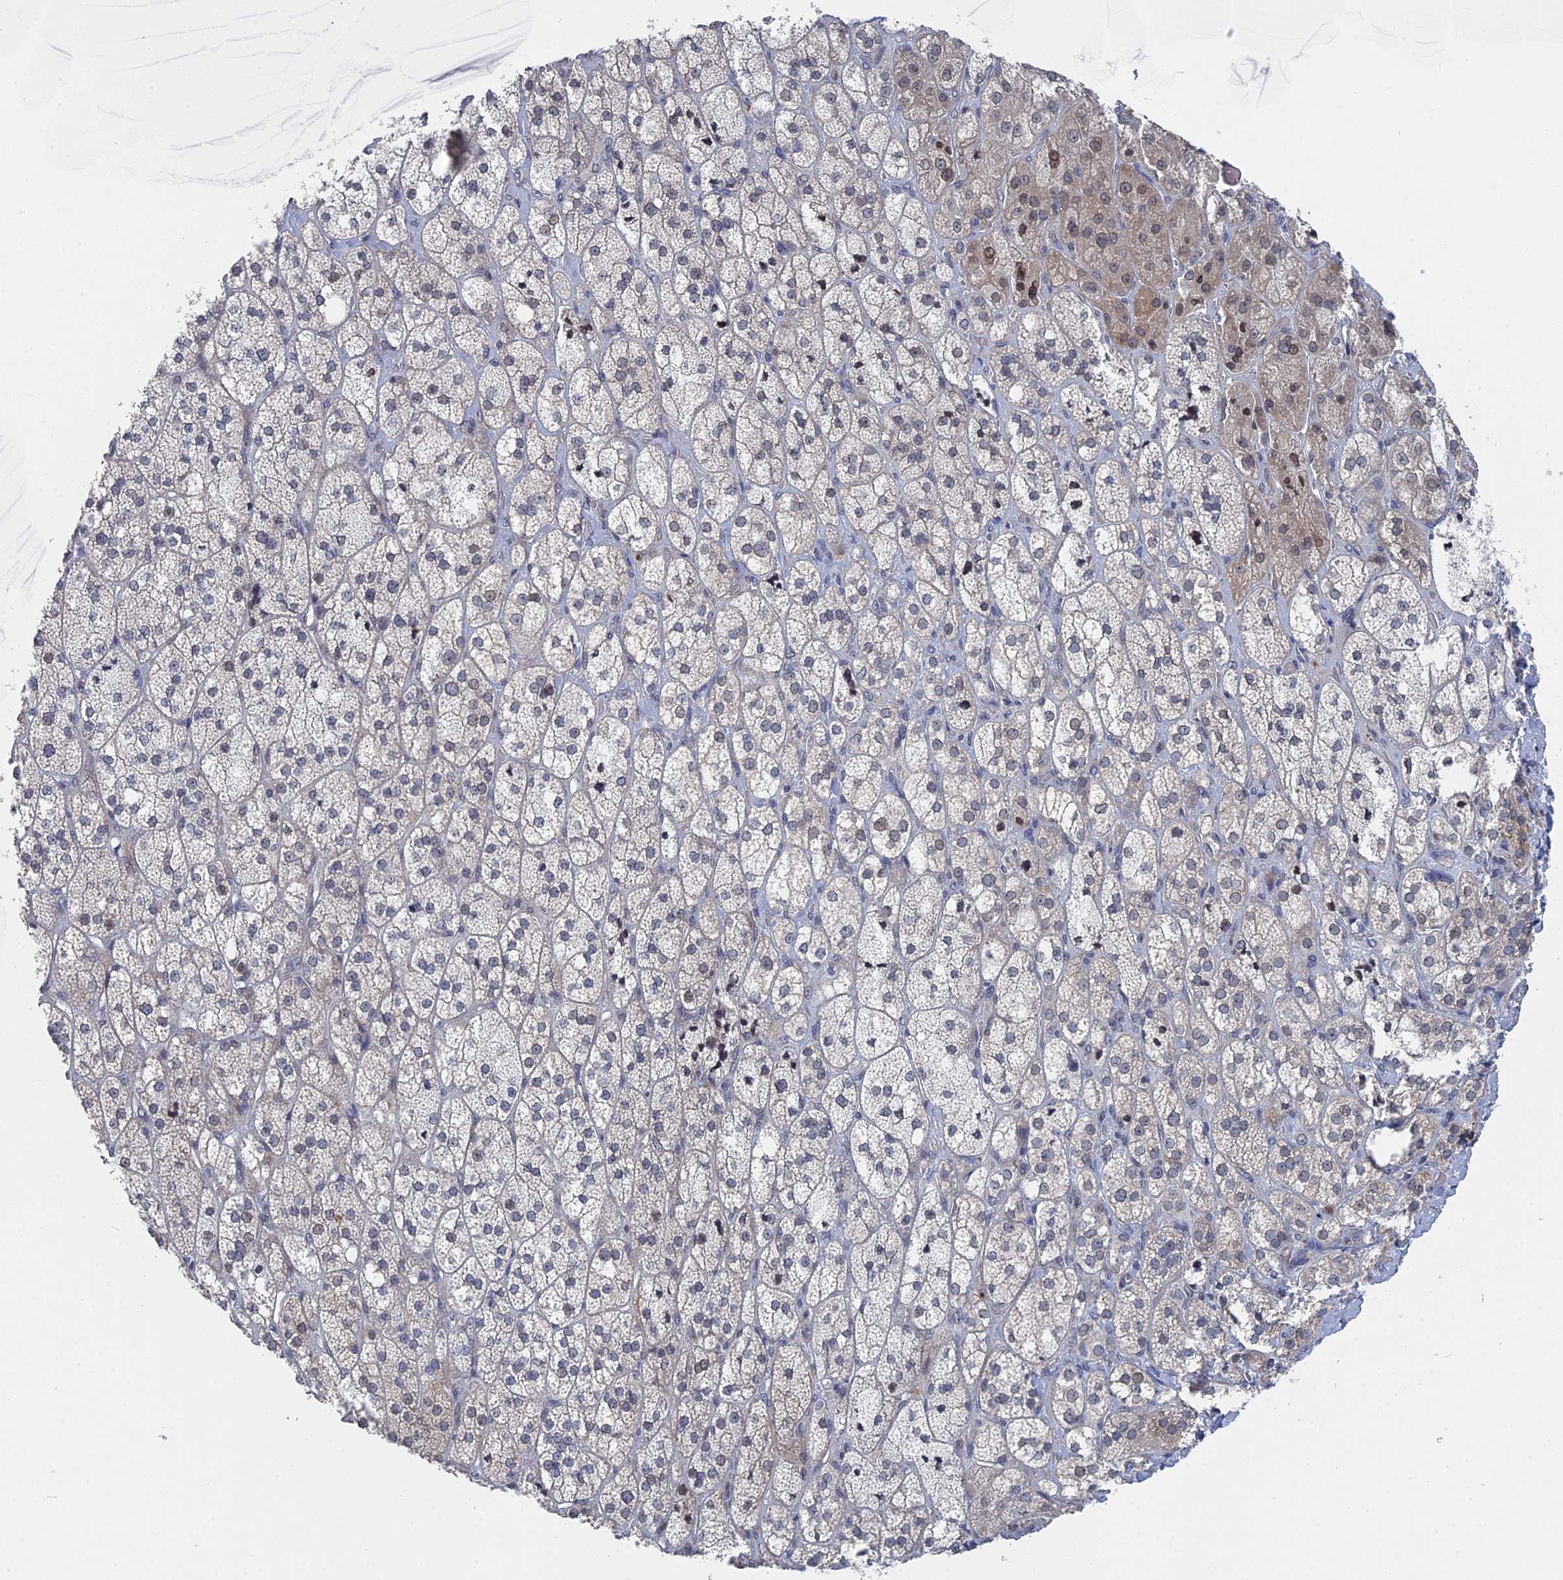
{"staining": {"intensity": "weak", "quantity": "<25%", "location": "nuclear"}, "tissue": "adrenal gland", "cell_type": "Glandular cells", "image_type": "normal", "snomed": [{"axis": "morphology", "description": "Normal tissue, NOS"}, {"axis": "topography", "description": "Adrenal gland"}], "caption": "Protein analysis of unremarkable adrenal gland demonstrates no significant positivity in glandular cells. Brightfield microscopy of immunohistochemistry (IHC) stained with DAB (3,3'-diaminobenzidine) (brown) and hematoxylin (blue), captured at high magnification.", "gene": "MTRF1", "patient": {"sex": "male", "age": 61}}